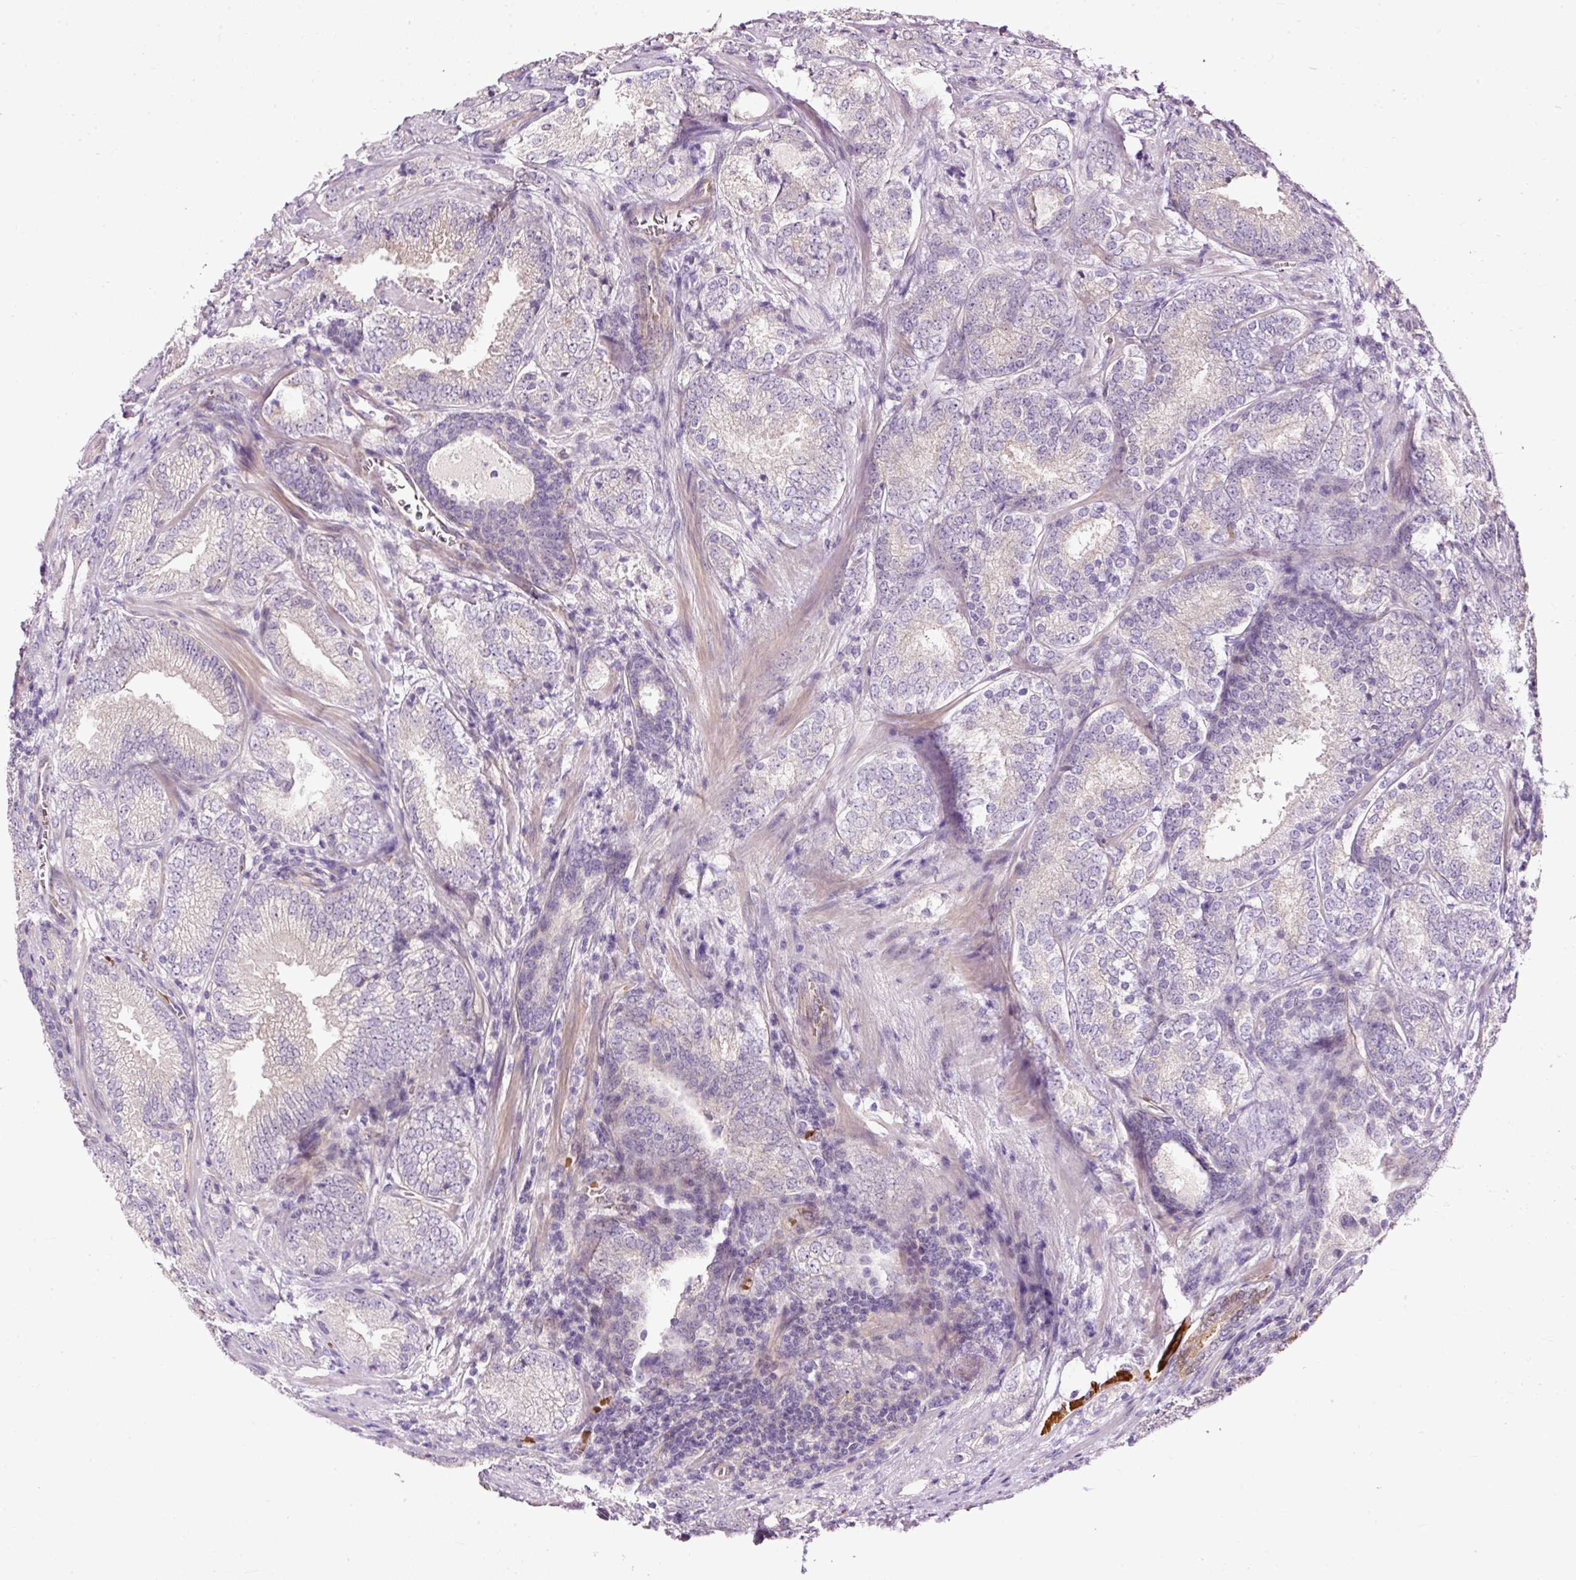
{"staining": {"intensity": "negative", "quantity": "none", "location": "none"}, "tissue": "prostate cancer", "cell_type": "Tumor cells", "image_type": "cancer", "snomed": [{"axis": "morphology", "description": "Adenocarcinoma, High grade"}, {"axis": "topography", "description": "Prostate"}], "caption": "IHC image of neoplastic tissue: prostate adenocarcinoma (high-grade) stained with DAB displays no significant protein positivity in tumor cells.", "gene": "USHBP1", "patient": {"sex": "male", "age": 63}}